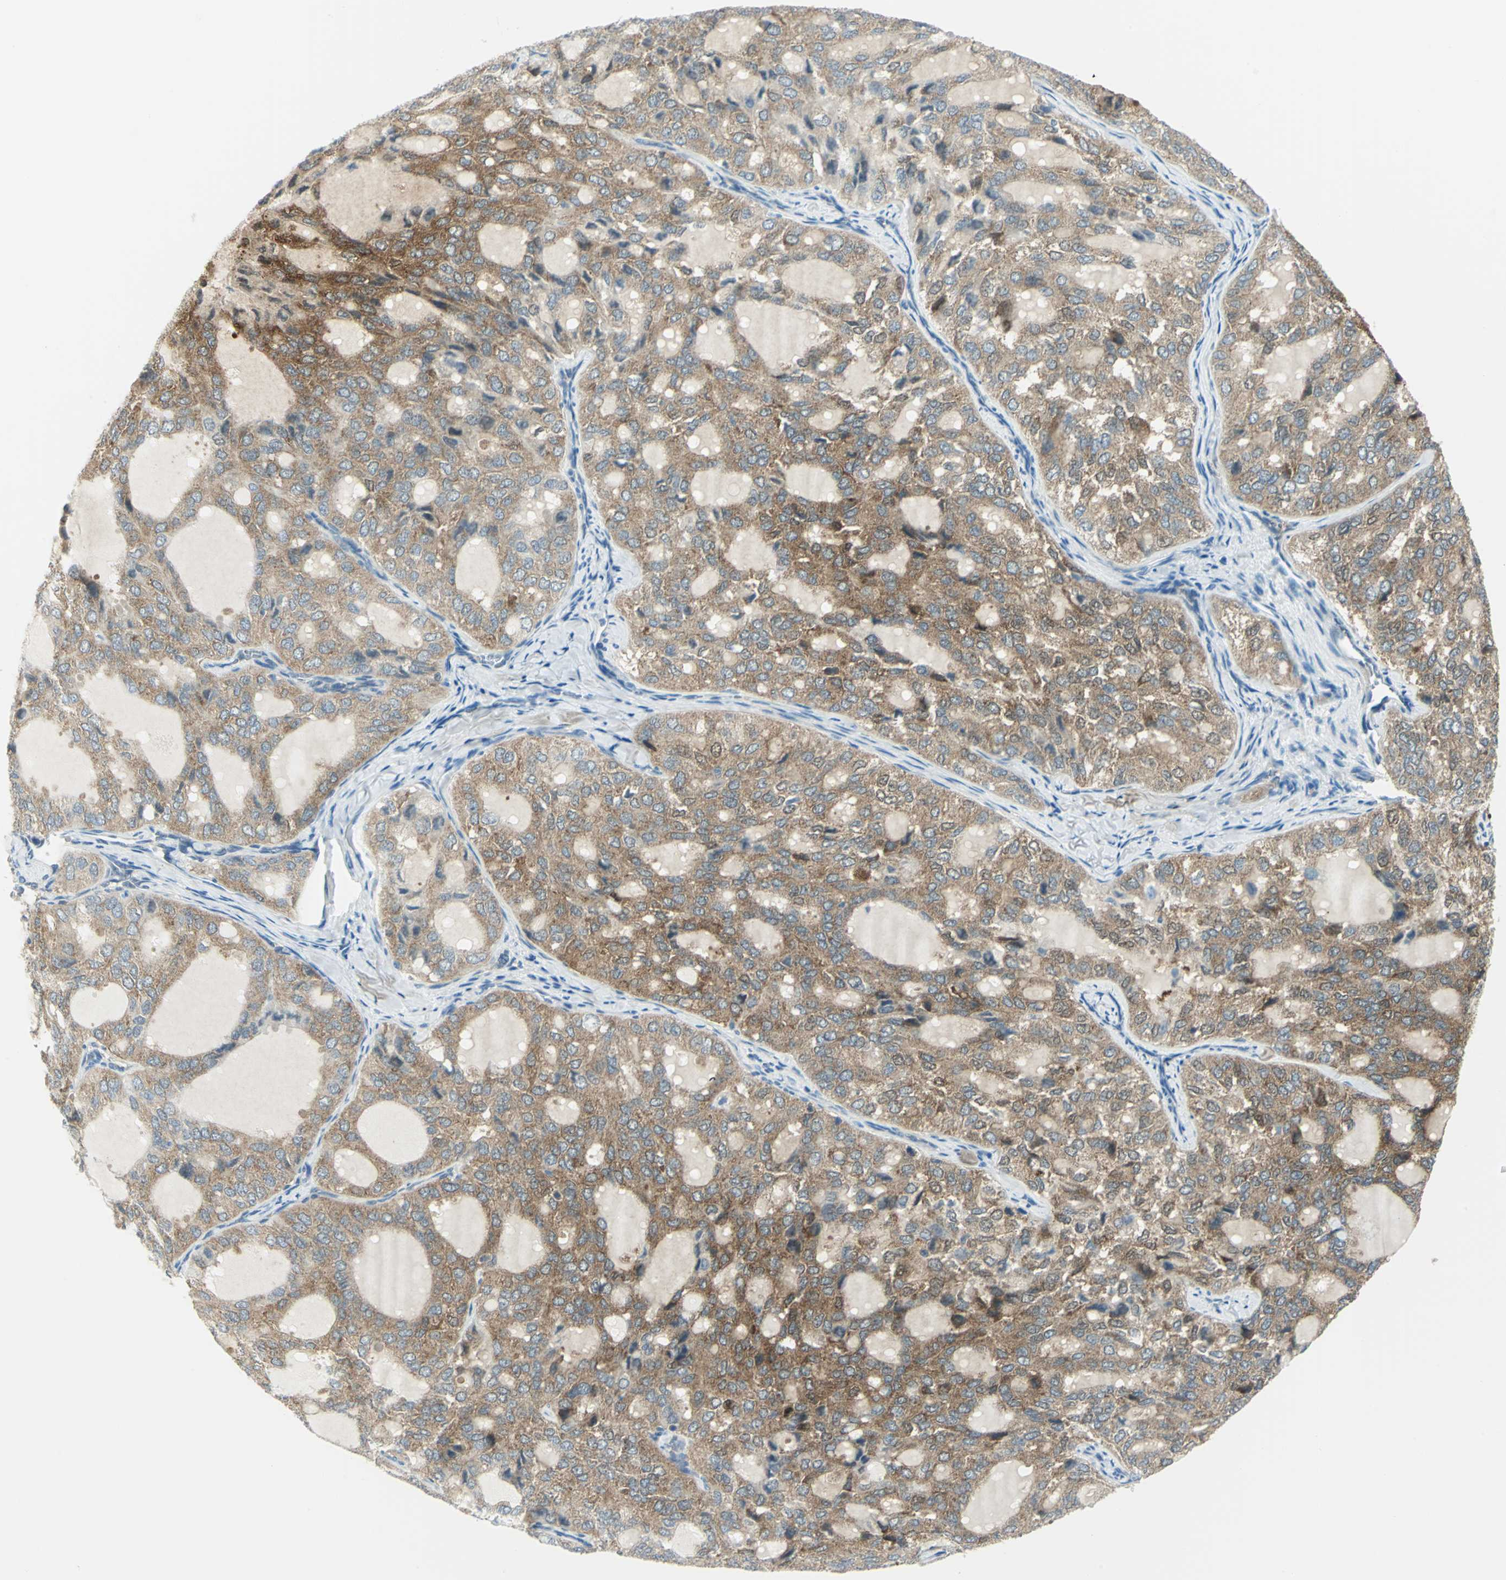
{"staining": {"intensity": "moderate", "quantity": ">75%", "location": "cytoplasmic/membranous"}, "tissue": "thyroid cancer", "cell_type": "Tumor cells", "image_type": "cancer", "snomed": [{"axis": "morphology", "description": "Follicular adenoma carcinoma, NOS"}, {"axis": "topography", "description": "Thyroid gland"}], "caption": "There is medium levels of moderate cytoplasmic/membranous staining in tumor cells of thyroid cancer (follicular adenoma carcinoma), as demonstrated by immunohistochemical staining (brown color).", "gene": "ALDOA", "patient": {"sex": "male", "age": 75}}